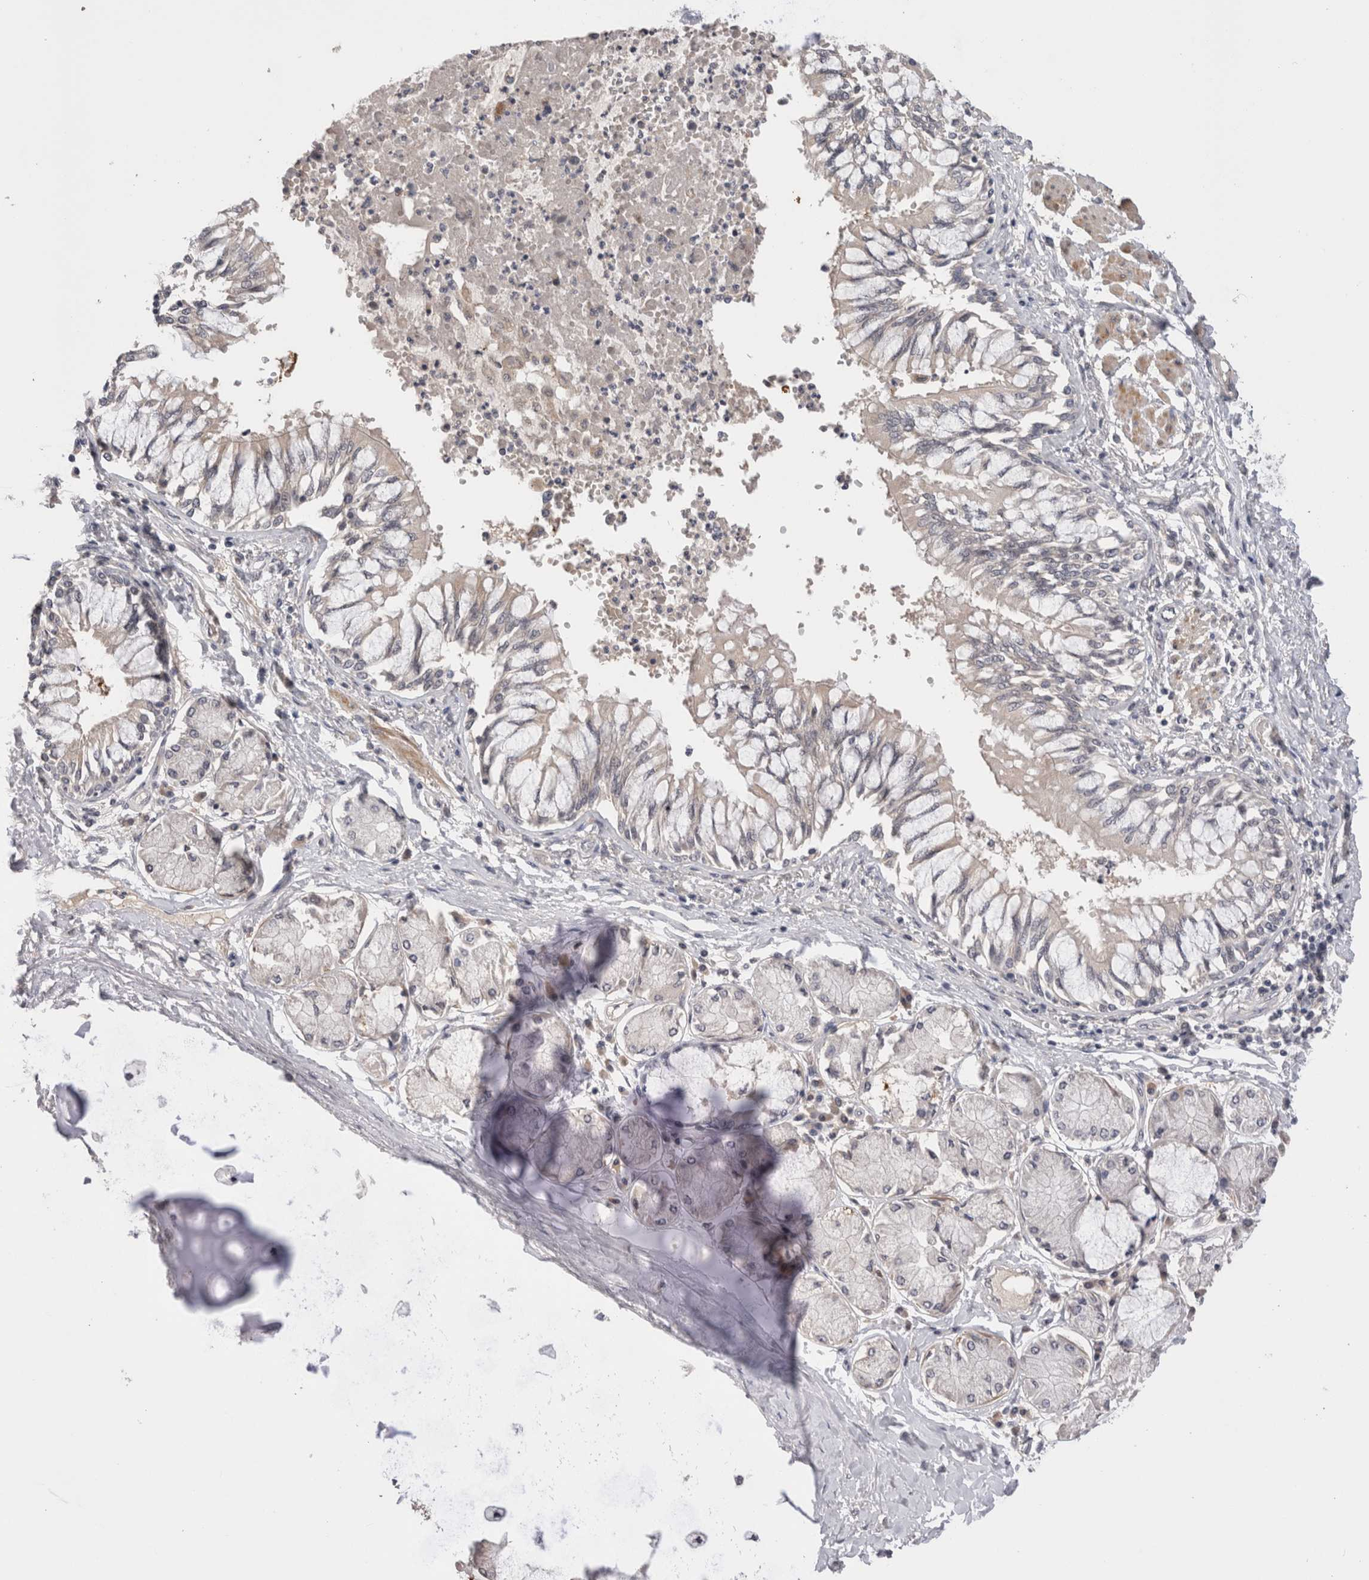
{"staining": {"intensity": "weak", "quantity": "<25%", "location": "cytoplasmic/membranous"}, "tissue": "bronchus", "cell_type": "Respiratory epithelial cells", "image_type": "normal", "snomed": [{"axis": "morphology", "description": "Normal tissue, NOS"}, {"axis": "topography", "description": "Cartilage tissue"}, {"axis": "topography", "description": "Bronchus"}, {"axis": "topography", "description": "Lung"}], "caption": "Bronchus was stained to show a protein in brown. There is no significant staining in respiratory epithelial cells. (DAB IHC with hematoxylin counter stain).", "gene": "CRYBG1", "patient": {"sex": "female", "age": 49}}